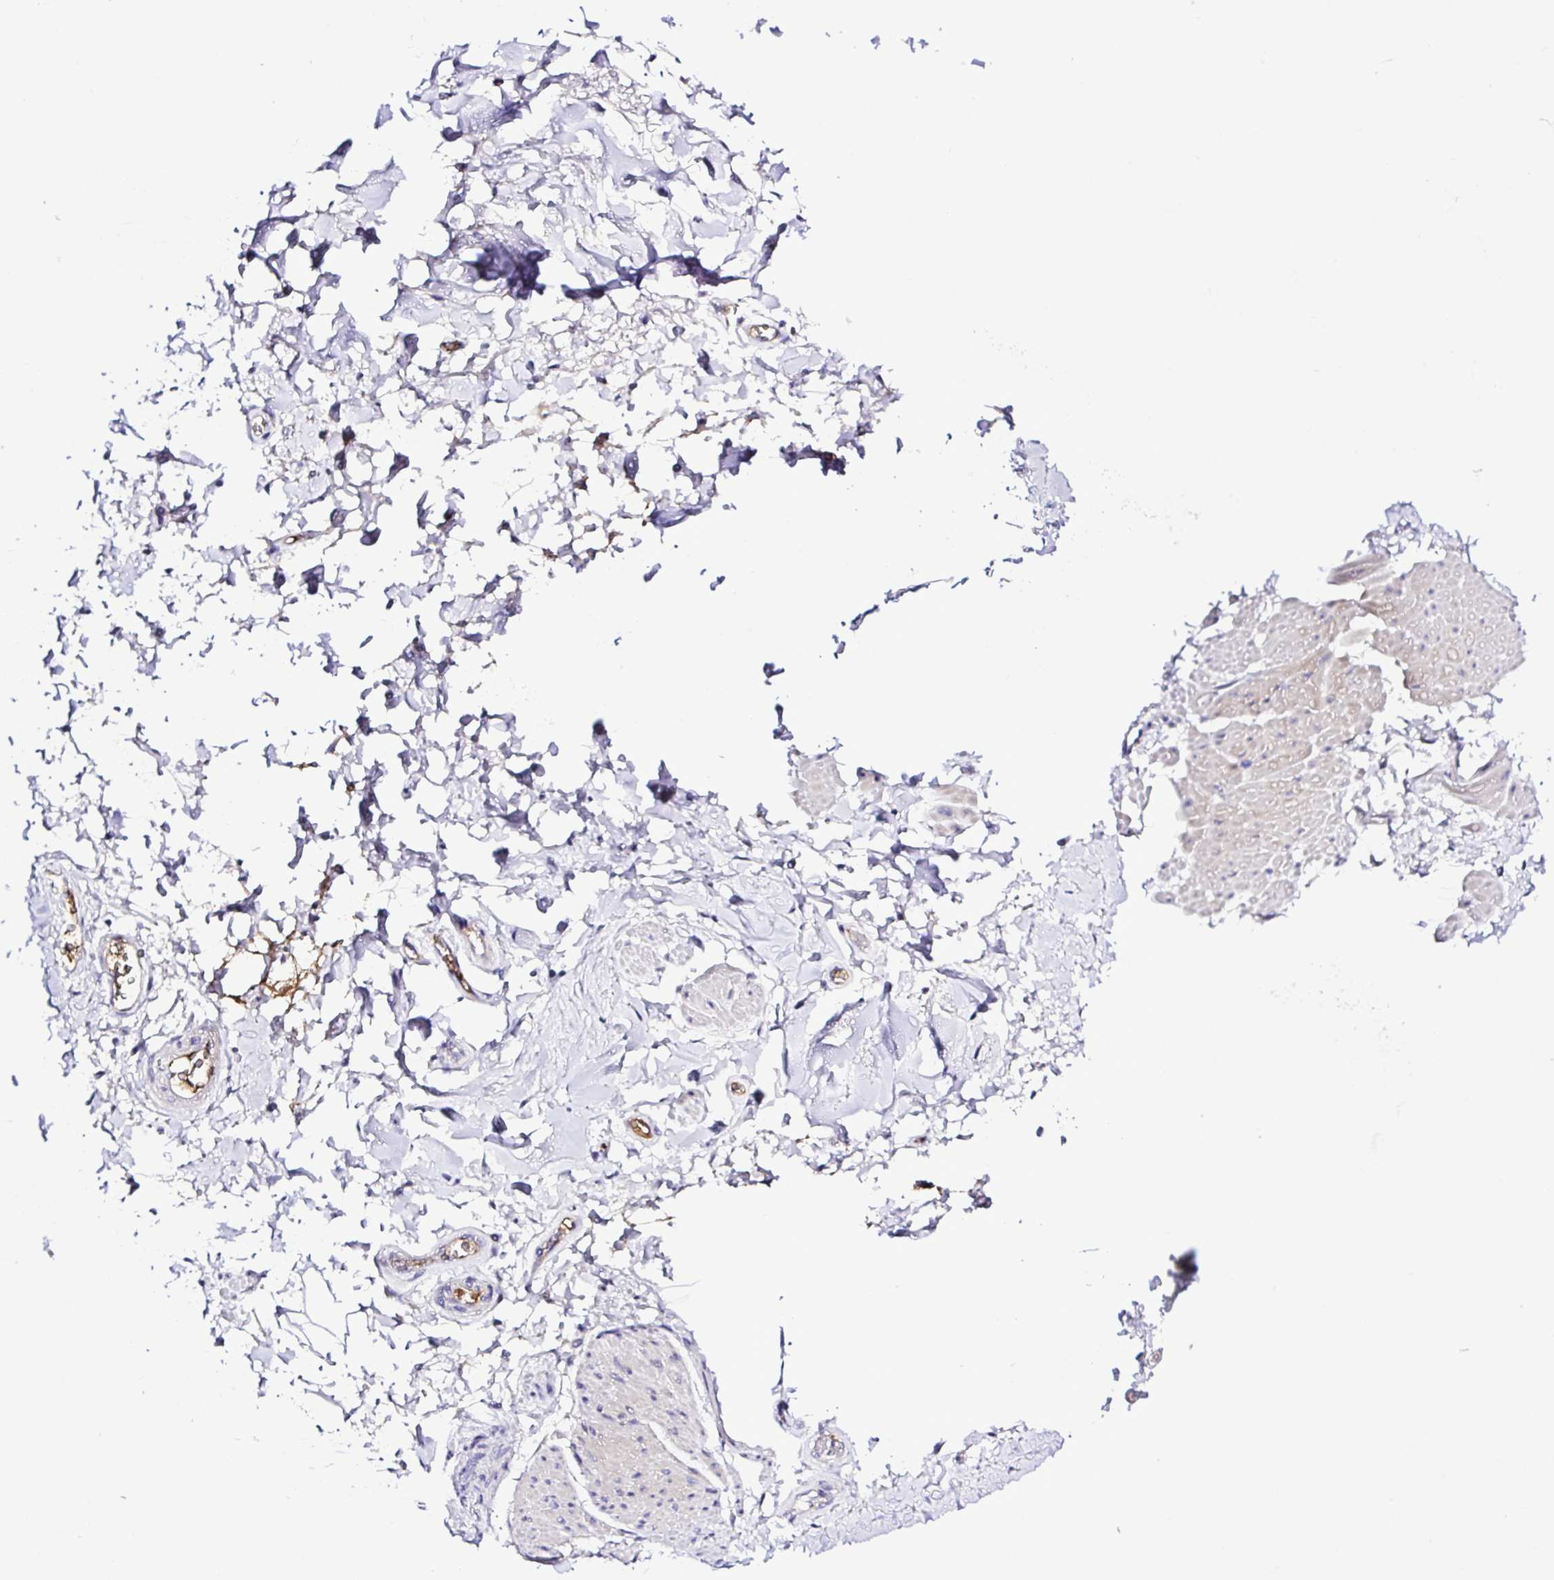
{"staining": {"intensity": "negative", "quantity": "none", "location": "none"}, "tissue": "adipose tissue", "cell_type": "Adipocytes", "image_type": "normal", "snomed": [{"axis": "morphology", "description": "Normal tissue, NOS"}, {"axis": "topography", "description": "Urinary bladder"}, {"axis": "topography", "description": "Peripheral nerve tissue"}], "caption": "This is a image of immunohistochemistry (IHC) staining of normal adipose tissue, which shows no expression in adipocytes.", "gene": "GABBR2", "patient": {"sex": "female", "age": 60}}